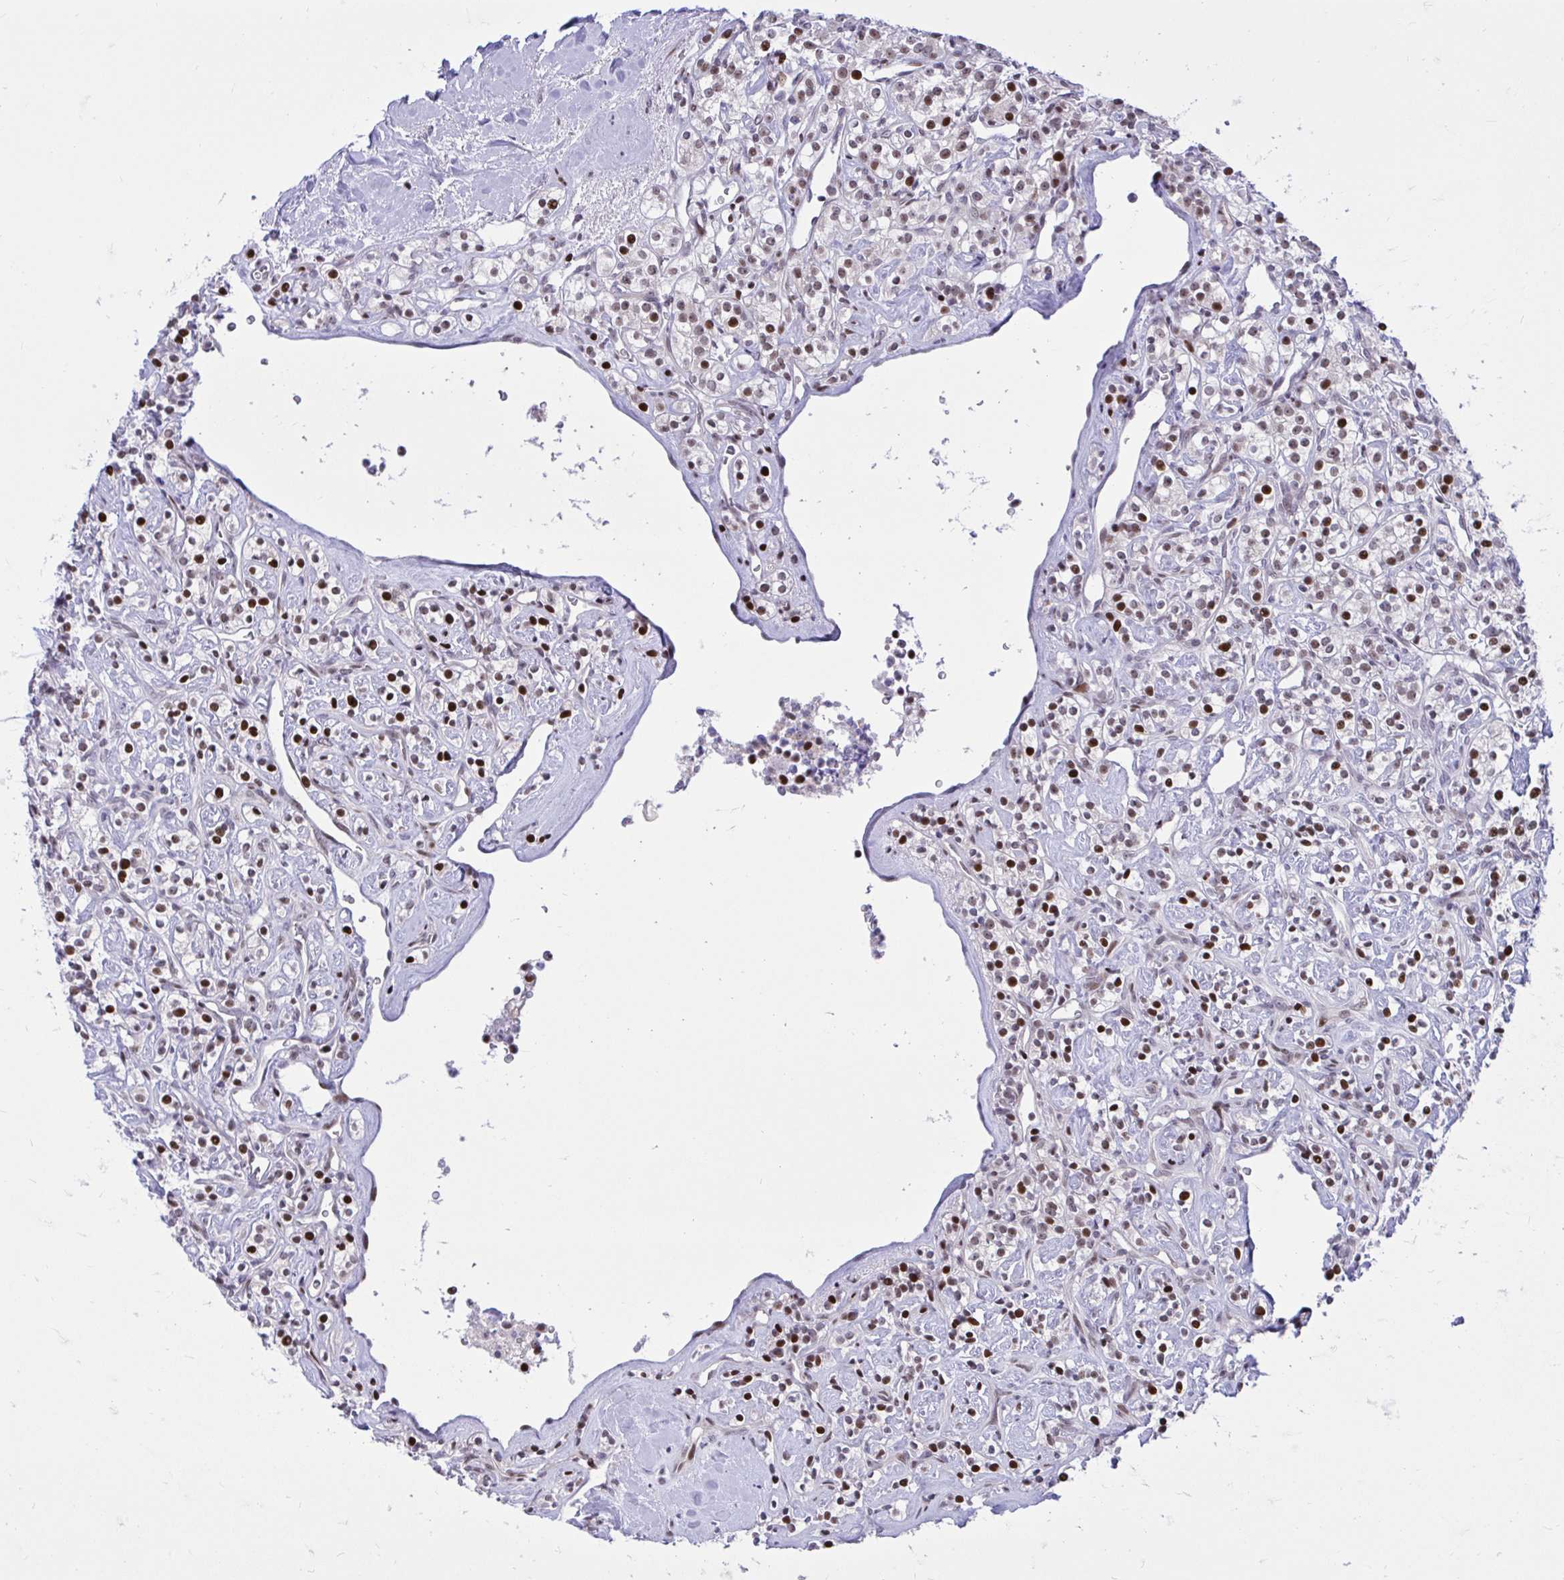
{"staining": {"intensity": "strong", "quantity": "25%-75%", "location": "nuclear"}, "tissue": "renal cancer", "cell_type": "Tumor cells", "image_type": "cancer", "snomed": [{"axis": "morphology", "description": "Adenocarcinoma, NOS"}, {"axis": "topography", "description": "Kidney"}], "caption": "This is a micrograph of immunohistochemistry staining of renal cancer, which shows strong expression in the nuclear of tumor cells.", "gene": "C14orf39", "patient": {"sex": "male", "age": 77}}